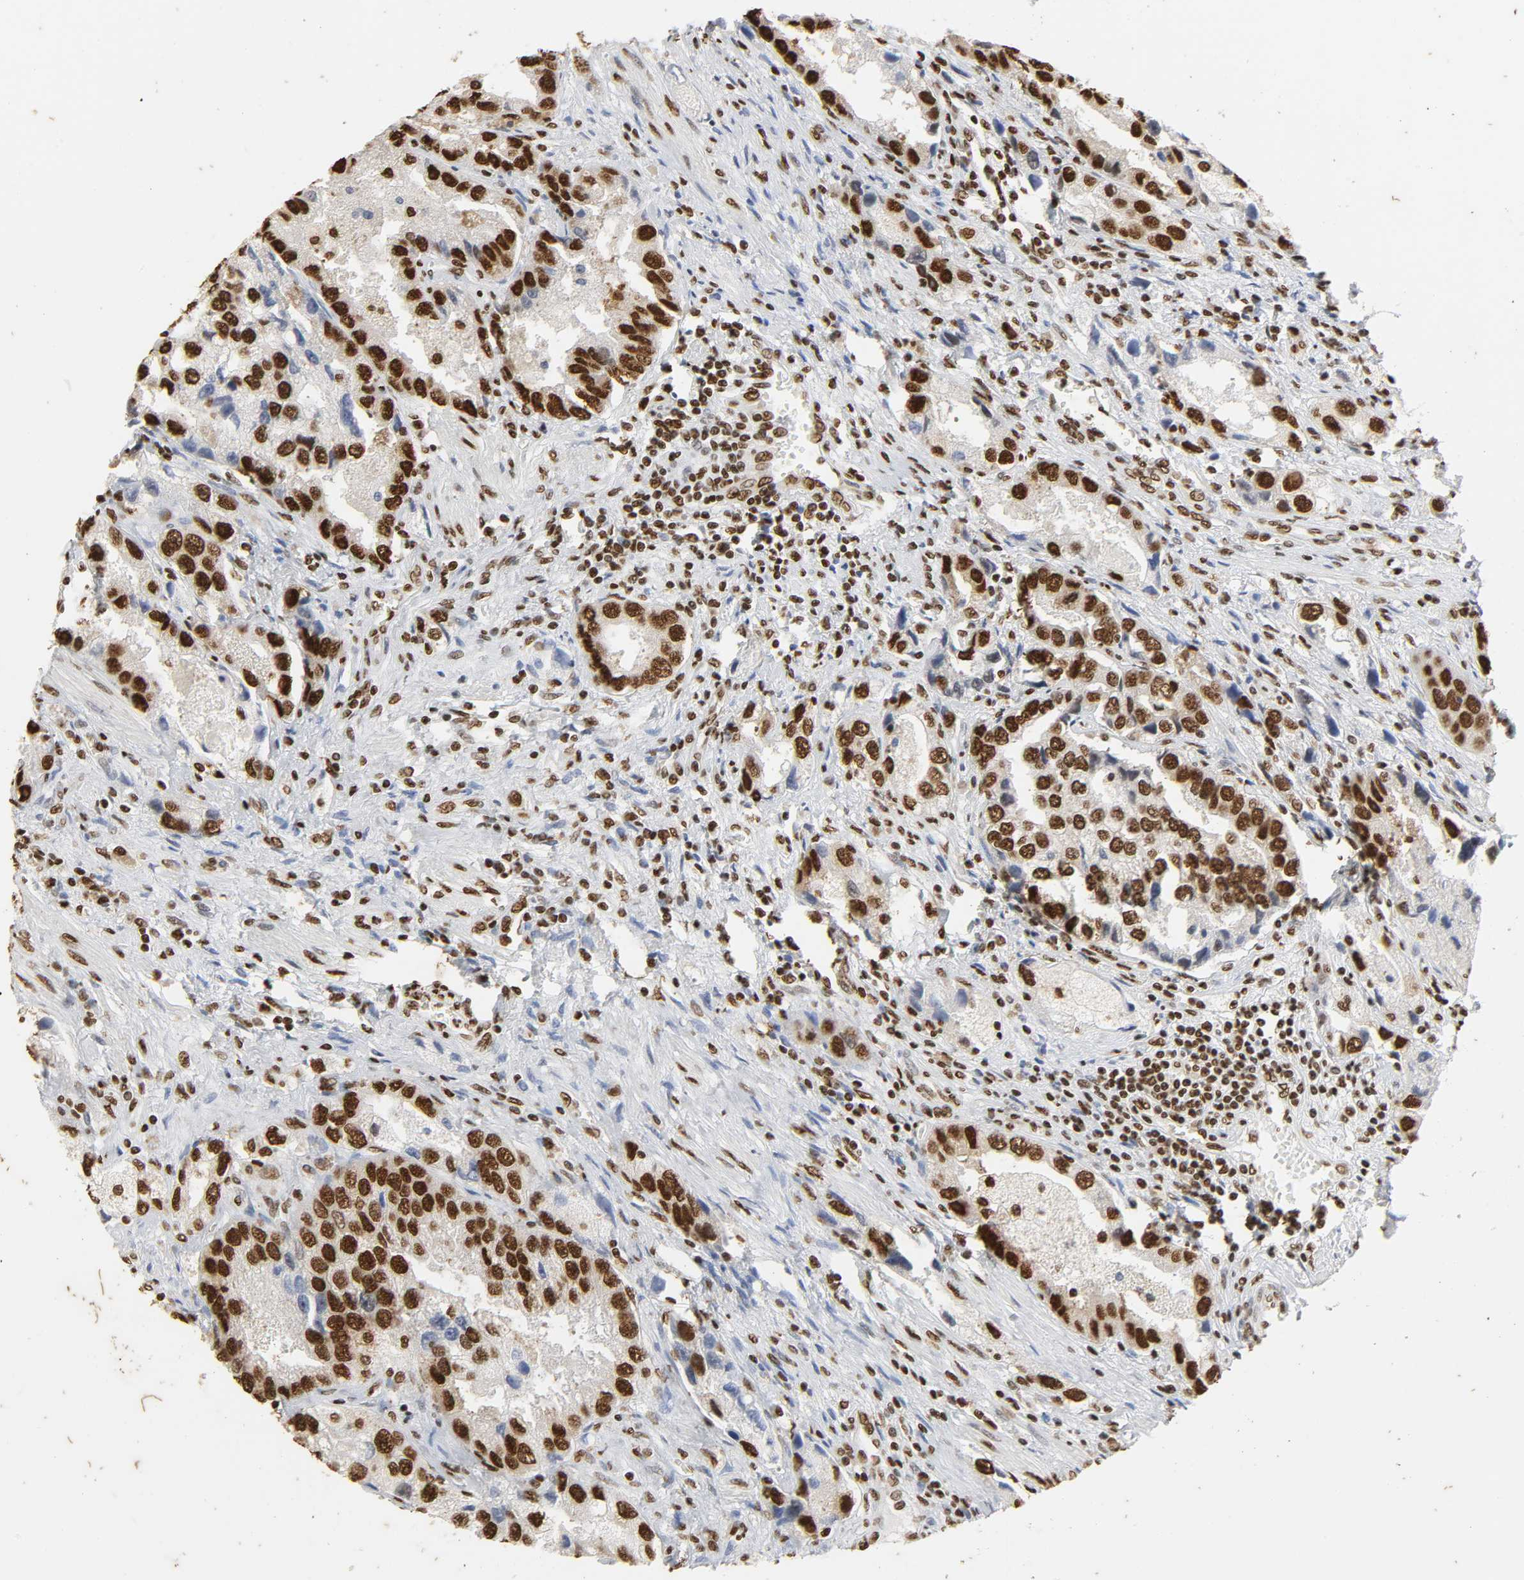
{"staining": {"intensity": "strong", "quantity": ">75%", "location": "nuclear"}, "tissue": "prostate cancer", "cell_type": "Tumor cells", "image_type": "cancer", "snomed": [{"axis": "morphology", "description": "Adenocarcinoma, High grade"}, {"axis": "topography", "description": "Prostate"}], "caption": "Tumor cells reveal high levels of strong nuclear positivity in about >75% of cells in adenocarcinoma (high-grade) (prostate). (DAB (3,3'-diaminobenzidine) IHC with brightfield microscopy, high magnification).", "gene": "HNRNPC", "patient": {"sex": "male", "age": 63}}